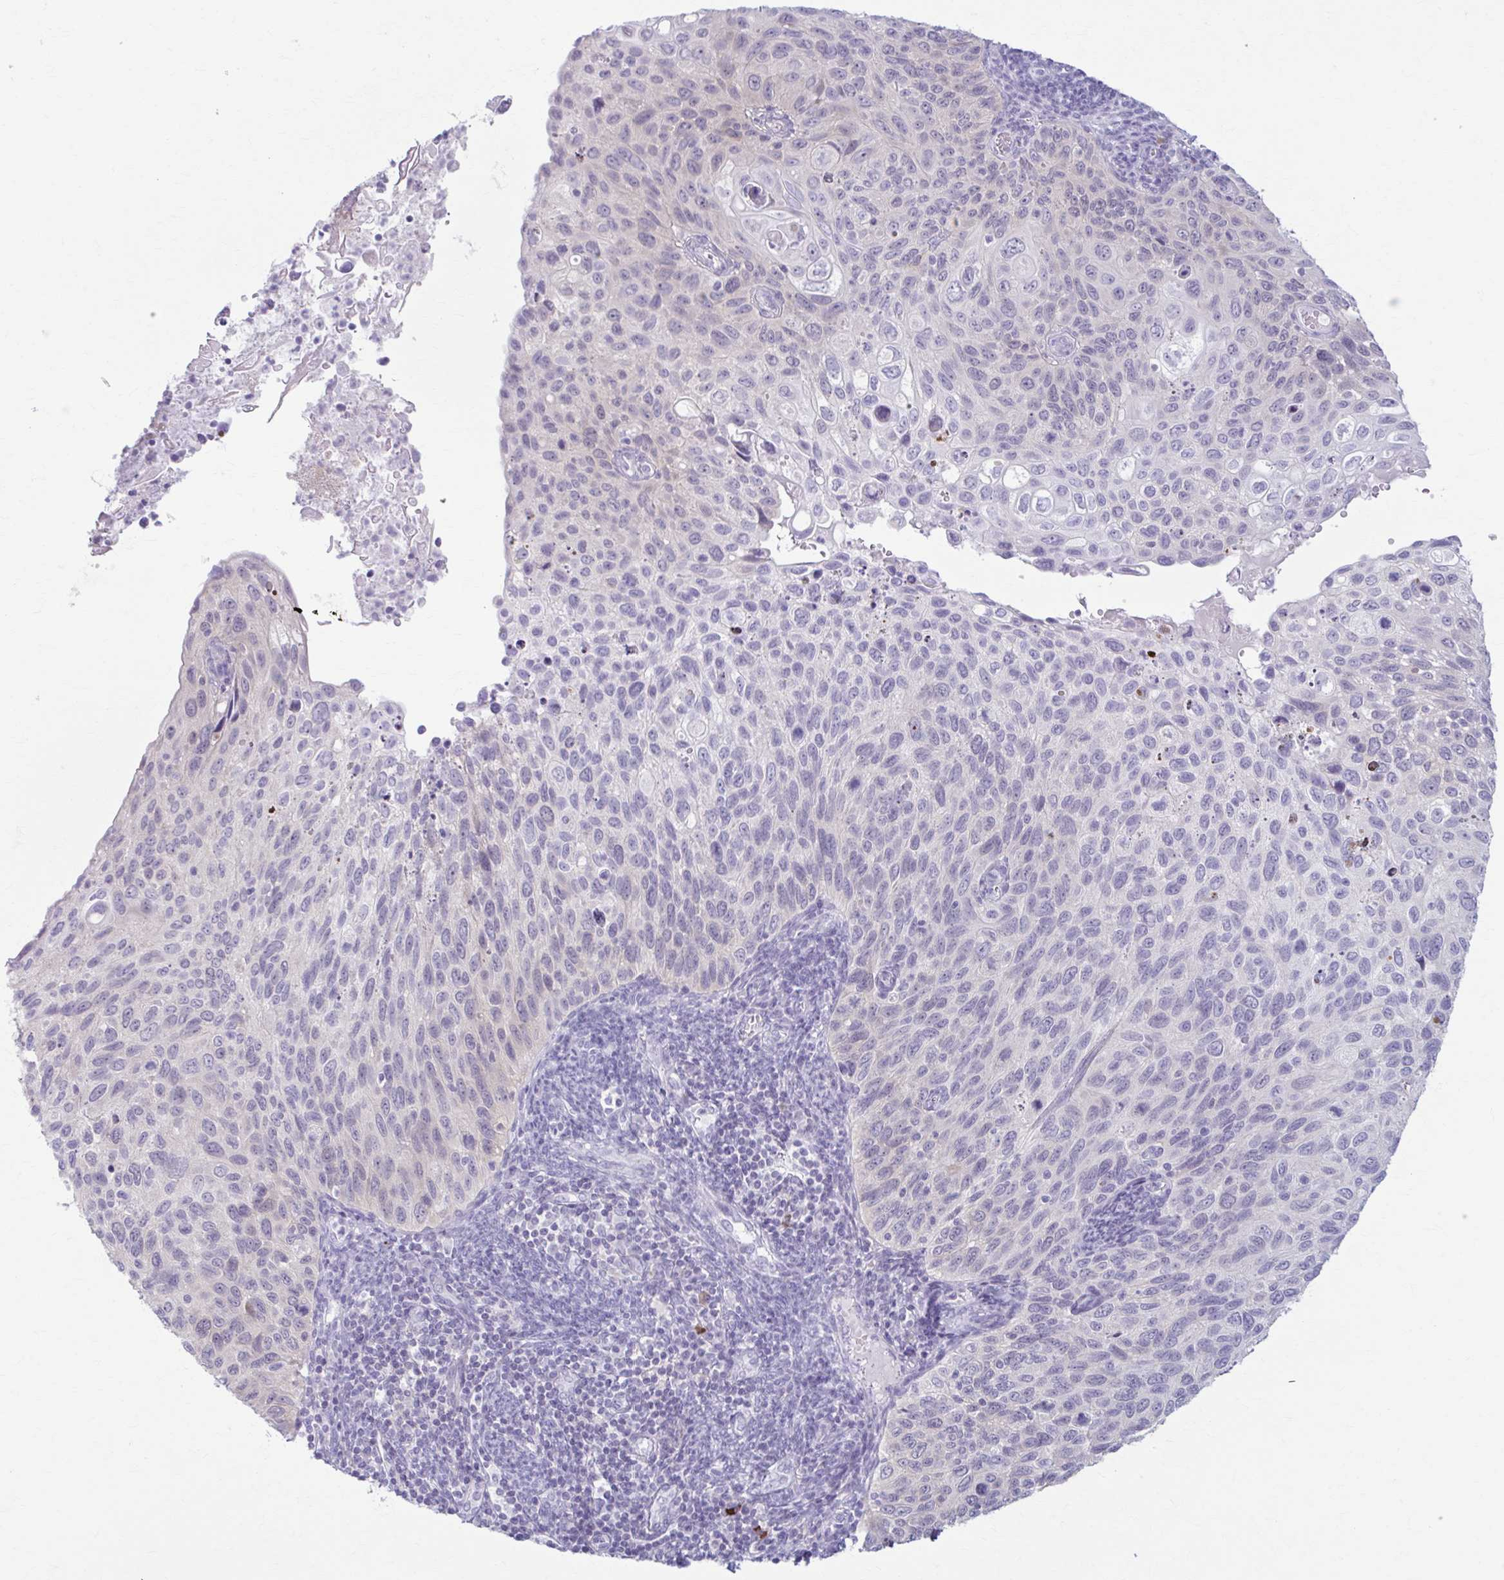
{"staining": {"intensity": "negative", "quantity": "none", "location": "none"}, "tissue": "cervical cancer", "cell_type": "Tumor cells", "image_type": "cancer", "snomed": [{"axis": "morphology", "description": "Squamous cell carcinoma, NOS"}, {"axis": "topography", "description": "Cervix"}], "caption": "This image is of cervical cancer (squamous cell carcinoma) stained with IHC to label a protein in brown with the nuclei are counter-stained blue. There is no expression in tumor cells. Brightfield microscopy of immunohistochemistry stained with DAB (3,3'-diaminobenzidine) (brown) and hematoxylin (blue), captured at high magnification.", "gene": "LDLRAP1", "patient": {"sex": "female", "age": 70}}